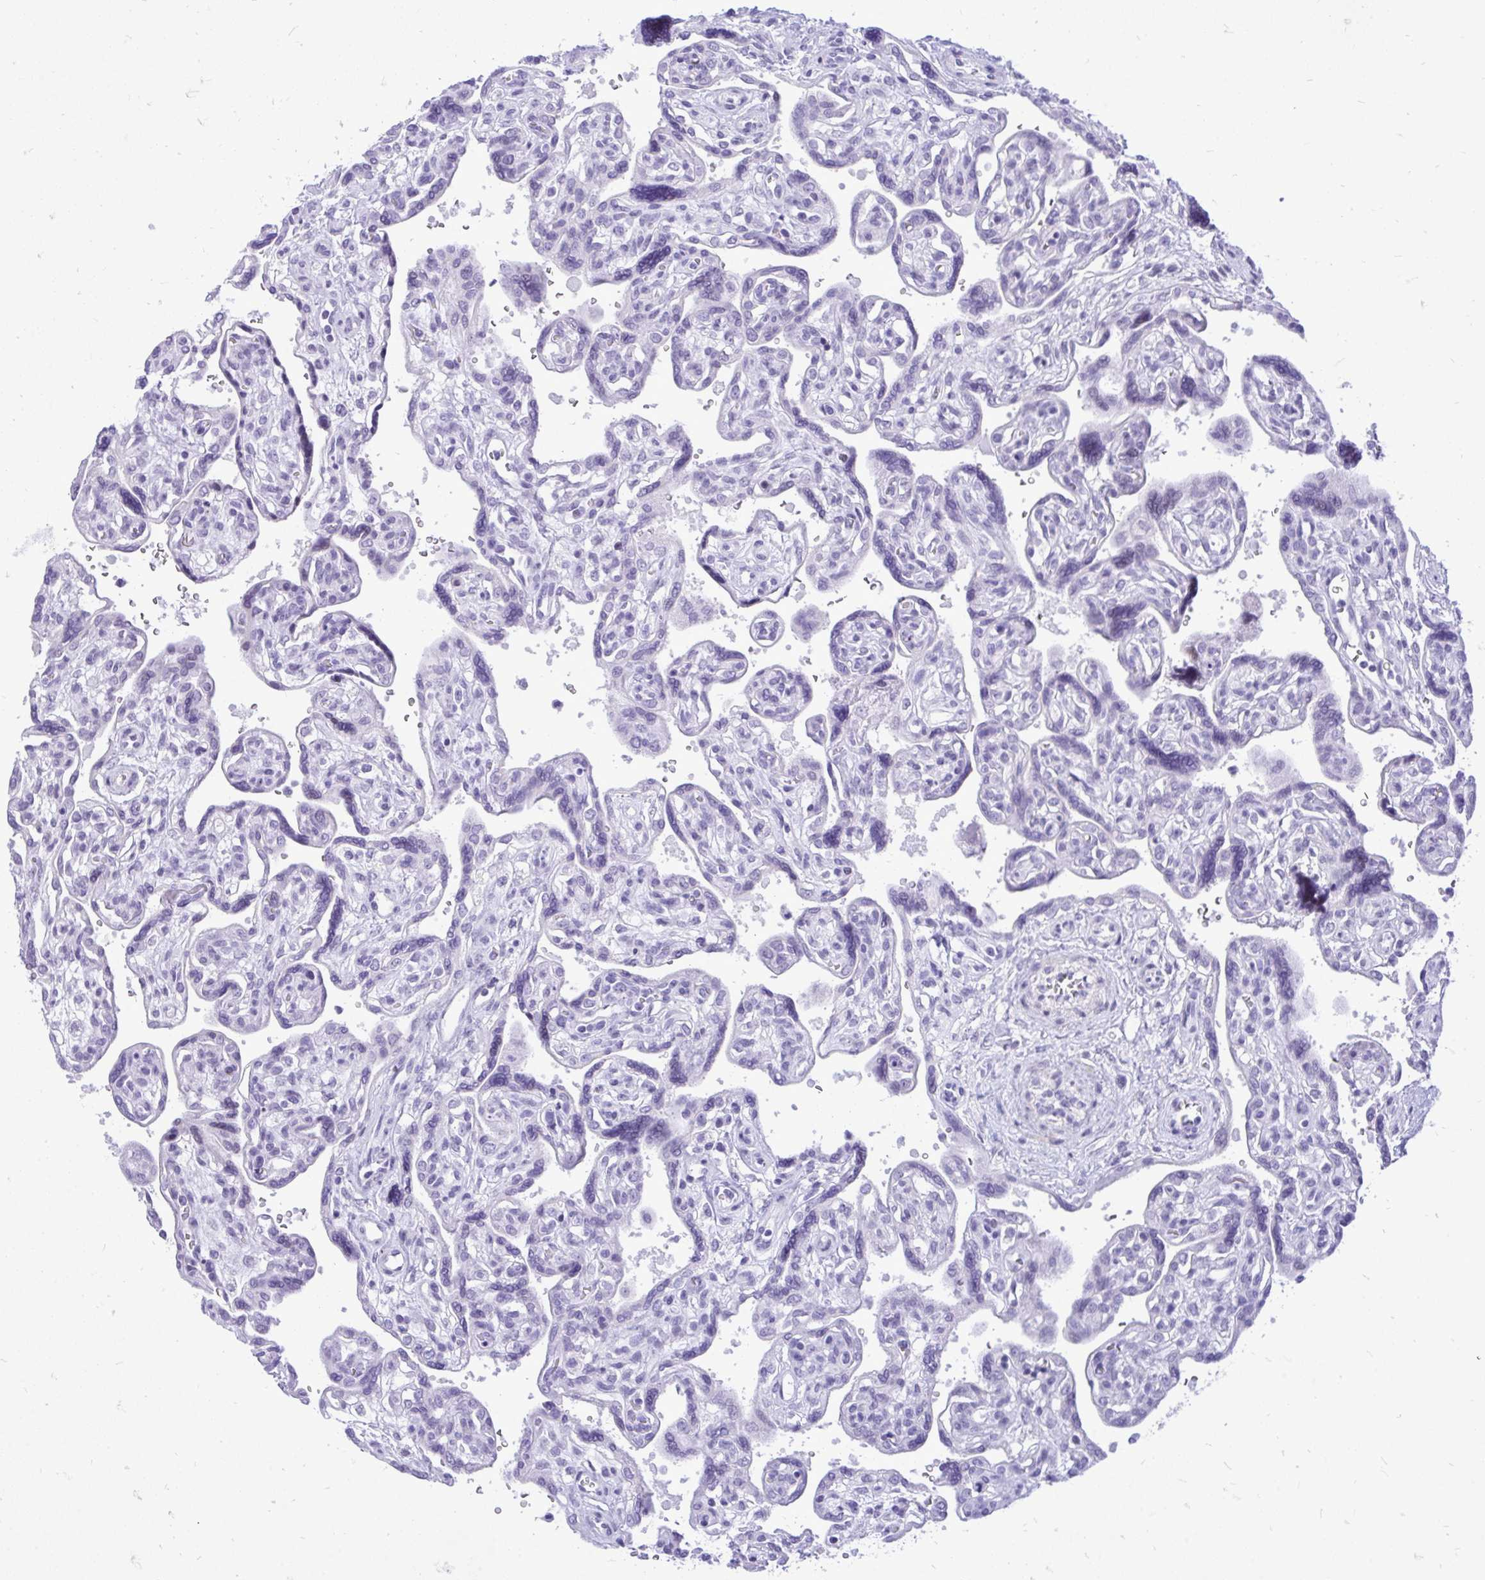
{"staining": {"intensity": "negative", "quantity": "none", "location": "none"}, "tissue": "placenta", "cell_type": "Decidual cells", "image_type": "normal", "snomed": [{"axis": "morphology", "description": "Normal tissue, NOS"}, {"axis": "topography", "description": "Placenta"}], "caption": "IHC micrograph of normal placenta: human placenta stained with DAB (3,3'-diaminobenzidine) reveals no significant protein expression in decidual cells. The staining was performed using DAB to visualize the protein expression in brown, while the nuclei were stained in blue with hematoxylin (Magnification: 20x).", "gene": "GABRA1", "patient": {"sex": "female", "age": 39}}